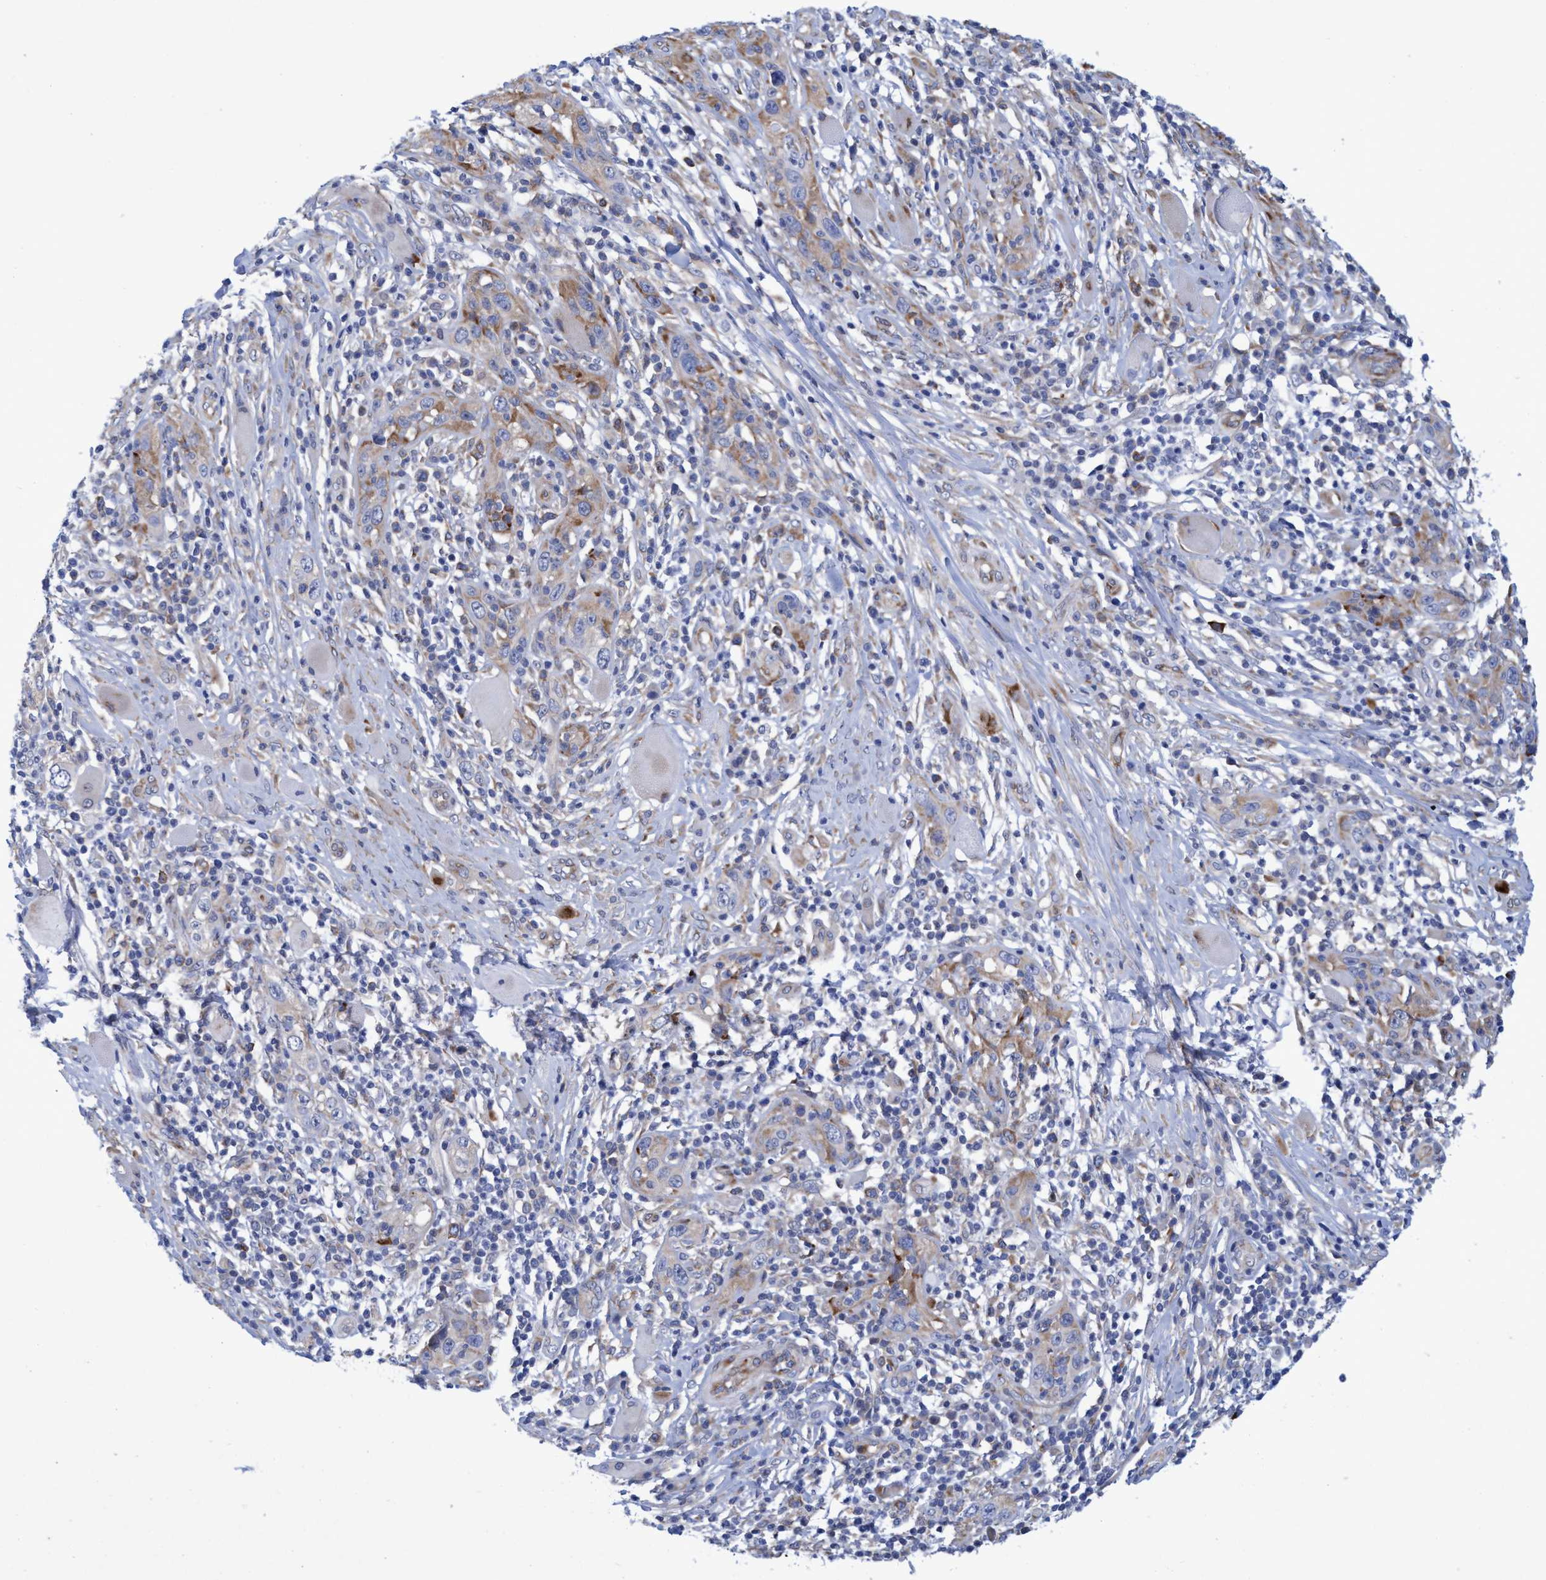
{"staining": {"intensity": "weak", "quantity": "<25%", "location": "cytoplasmic/membranous"}, "tissue": "skin cancer", "cell_type": "Tumor cells", "image_type": "cancer", "snomed": [{"axis": "morphology", "description": "Squamous cell carcinoma, NOS"}, {"axis": "topography", "description": "Skin"}], "caption": "The photomicrograph exhibits no staining of tumor cells in skin cancer.", "gene": "R3HCC1", "patient": {"sex": "female", "age": 88}}